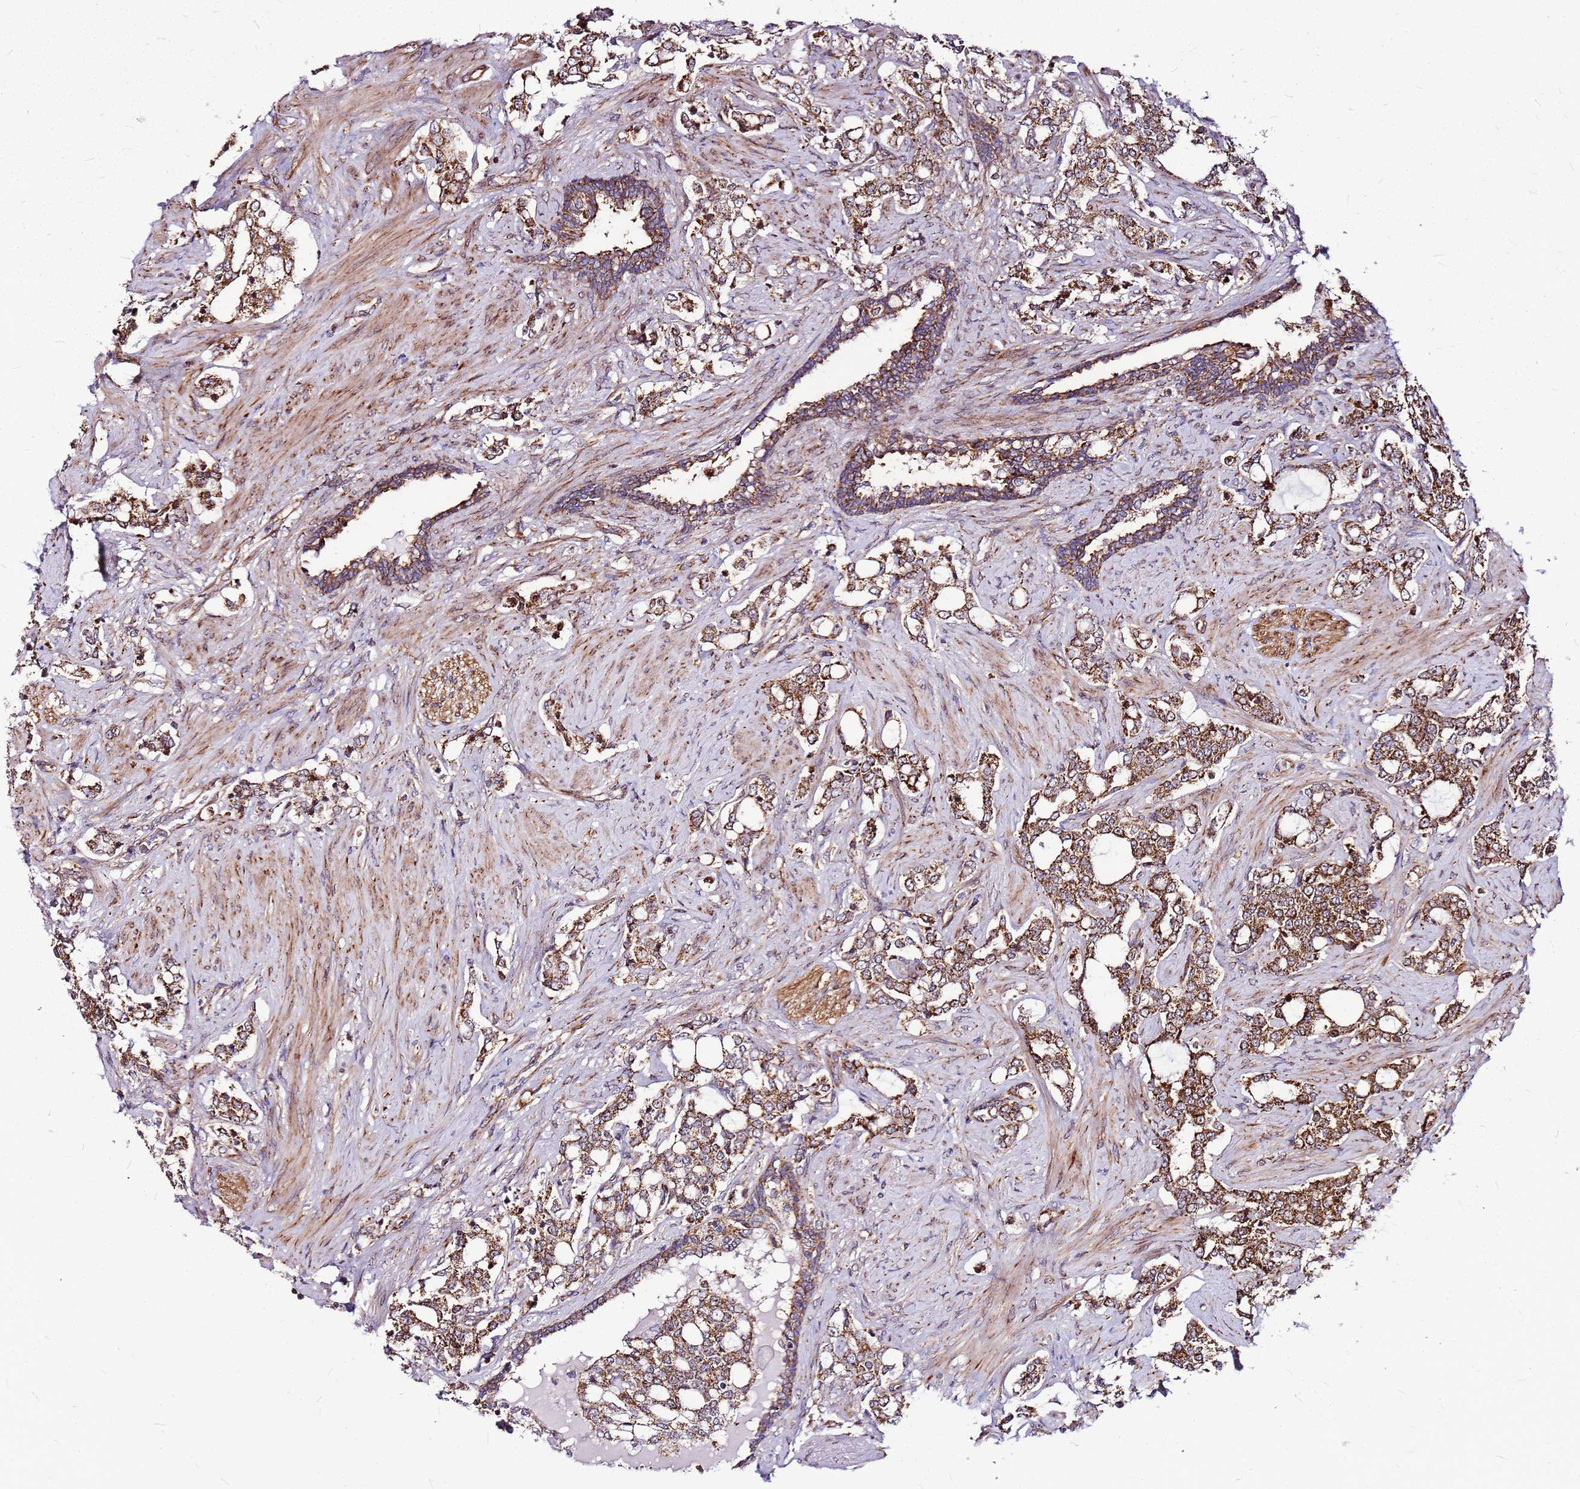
{"staining": {"intensity": "strong", "quantity": ">75%", "location": "cytoplasmic/membranous"}, "tissue": "prostate cancer", "cell_type": "Tumor cells", "image_type": "cancer", "snomed": [{"axis": "morphology", "description": "Adenocarcinoma, High grade"}, {"axis": "topography", "description": "Prostate"}], "caption": "Tumor cells demonstrate high levels of strong cytoplasmic/membranous expression in about >75% of cells in prostate high-grade adenocarcinoma.", "gene": "OR51T1", "patient": {"sex": "male", "age": 64}}